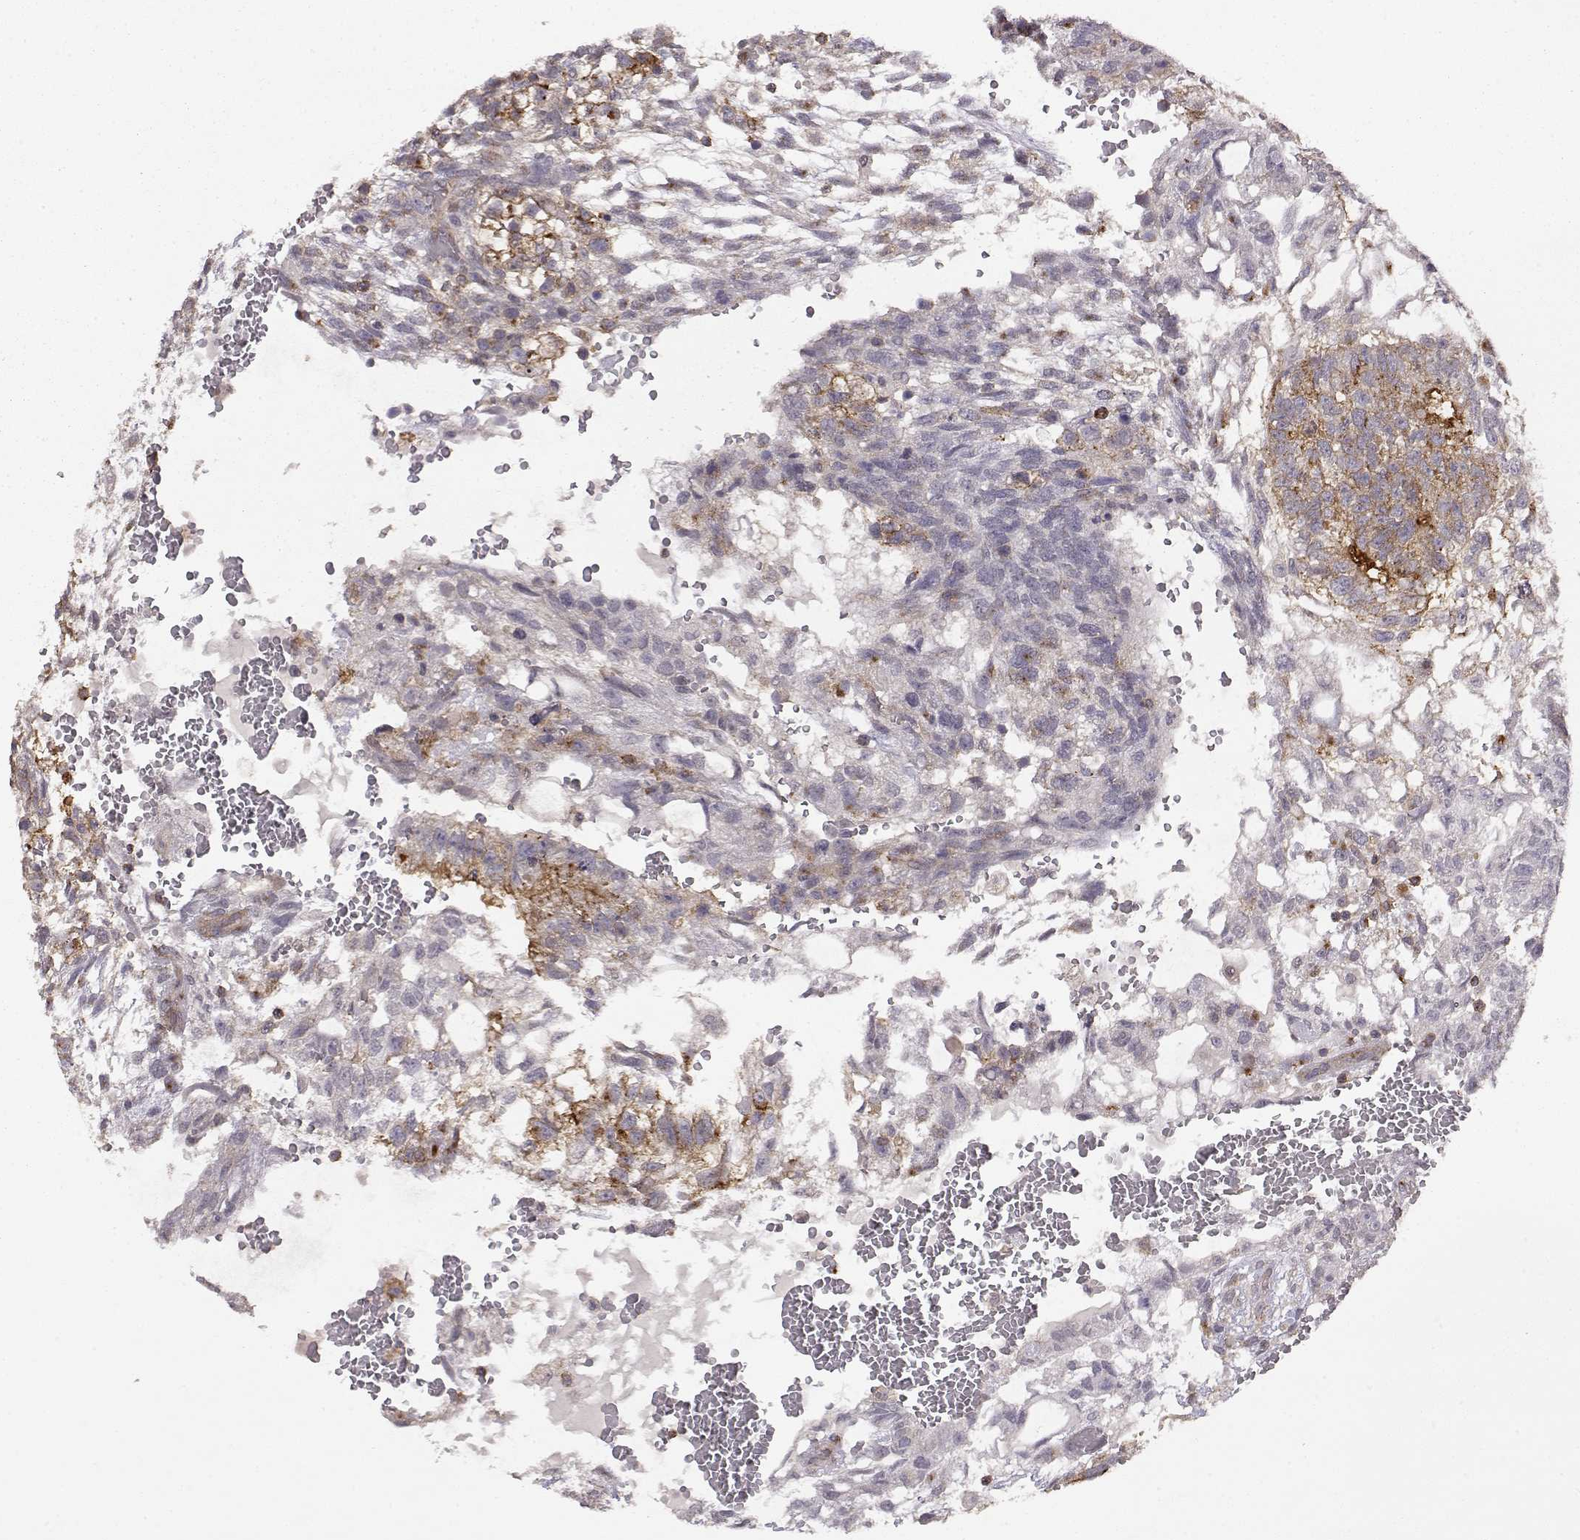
{"staining": {"intensity": "moderate", "quantity": "<25%", "location": "cytoplasmic/membranous"}, "tissue": "testis cancer", "cell_type": "Tumor cells", "image_type": "cancer", "snomed": [{"axis": "morphology", "description": "Carcinoma, Embryonal, NOS"}, {"axis": "topography", "description": "Testis"}], "caption": "The photomicrograph reveals a brown stain indicating the presence of a protein in the cytoplasmic/membranous of tumor cells in testis cancer.", "gene": "IFITM1", "patient": {"sex": "male", "age": 32}}